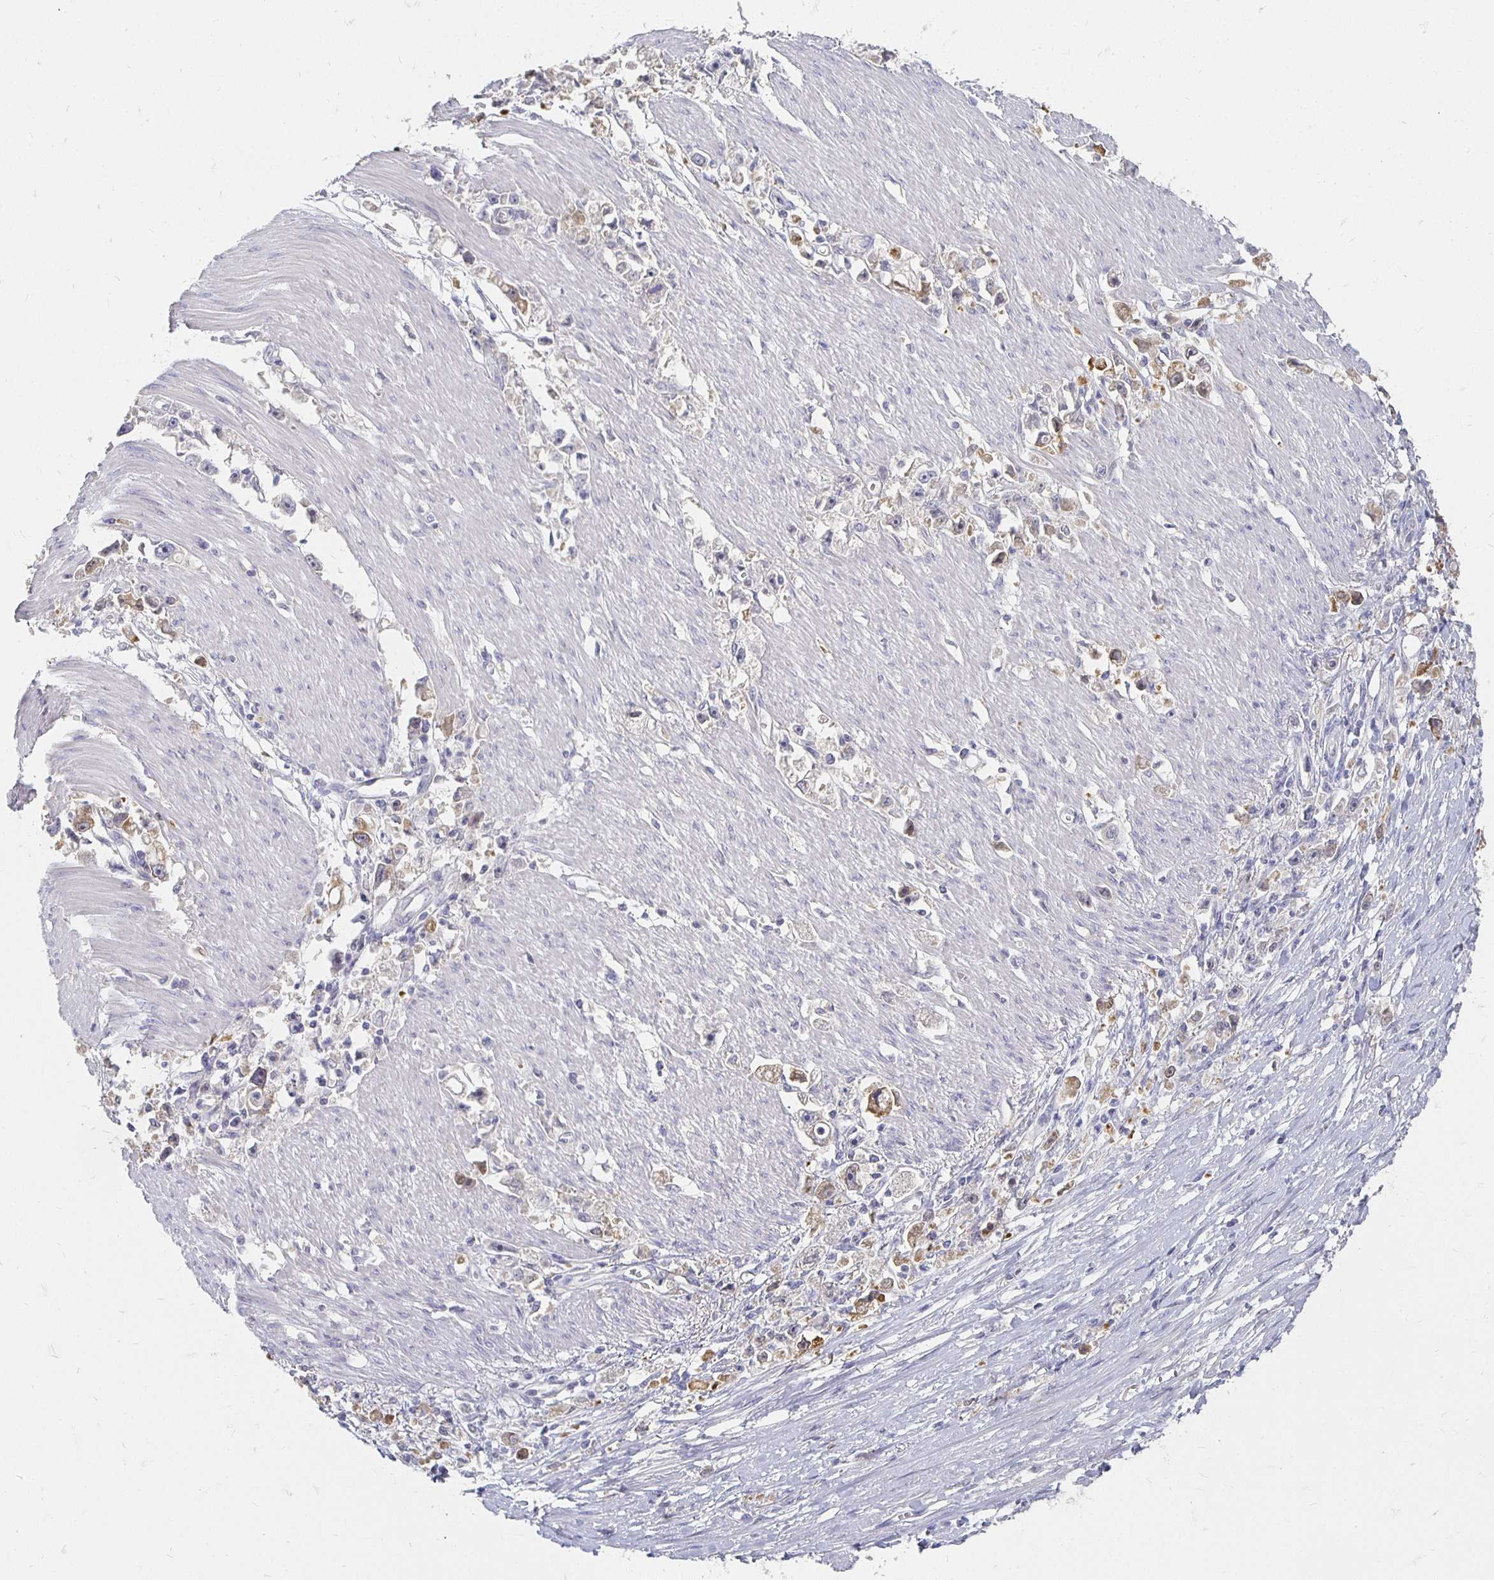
{"staining": {"intensity": "weak", "quantity": "25%-75%", "location": "cytoplasmic/membranous"}, "tissue": "stomach cancer", "cell_type": "Tumor cells", "image_type": "cancer", "snomed": [{"axis": "morphology", "description": "Adenocarcinoma, NOS"}, {"axis": "topography", "description": "Stomach"}], "caption": "Stomach cancer (adenocarcinoma) tissue demonstrates weak cytoplasmic/membranous positivity in about 25%-75% of tumor cells (DAB IHC, brown staining for protein, blue staining for nuclei).", "gene": "FKRP", "patient": {"sex": "female", "age": 59}}